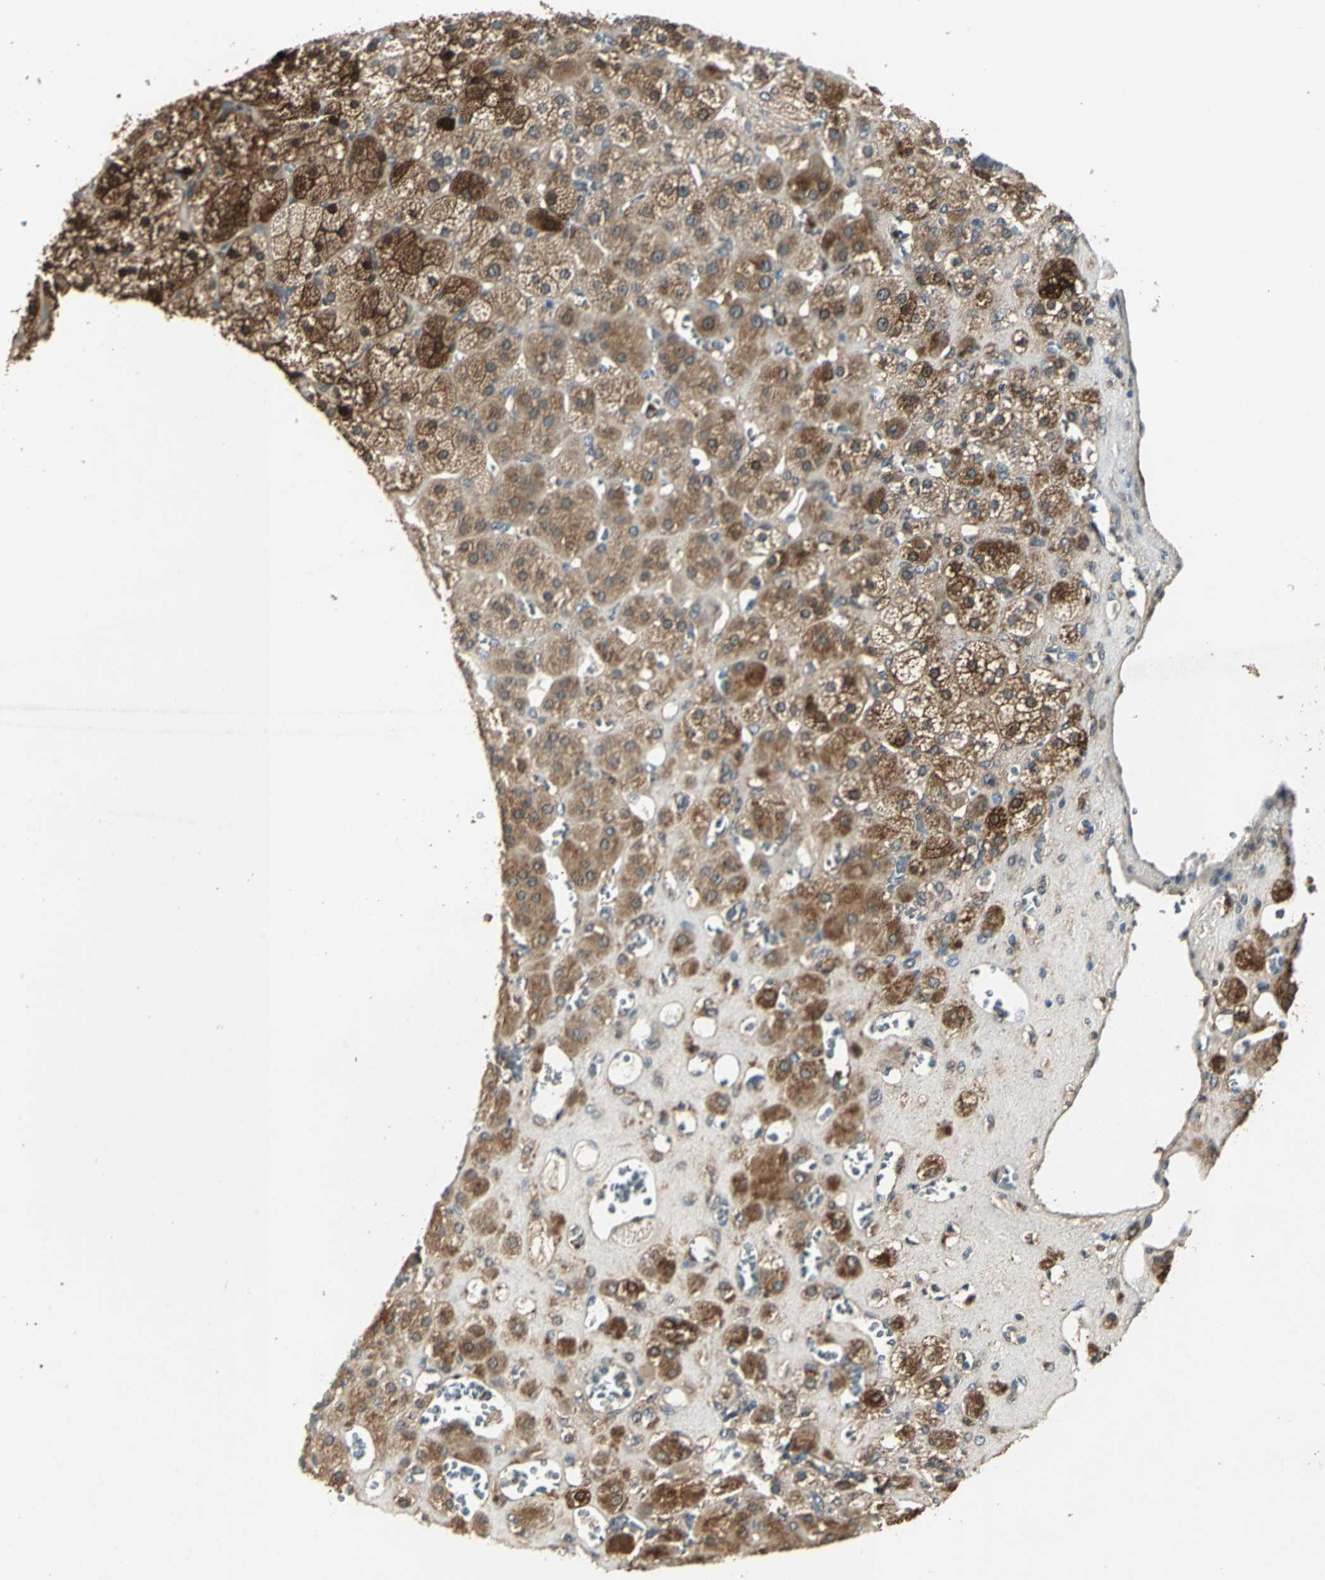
{"staining": {"intensity": "strong", "quantity": ">75%", "location": "cytoplasmic/membranous,nuclear"}, "tissue": "adrenal gland", "cell_type": "Glandular cells", "image_type": "normal", "snomed": [{"axis": "morphology", "description": "Normal tissue, NOS"}, {"axis": "topography", "description": "Adrenal gland"}], "caption": "Benign adrenal gland was stained to show a protein in brown. There is high levels of strong cytoplasmic/membranous,nuclear positivity in approximately >75% of glandular cells. The staining is performed using DAB (3,3'-diaminobenzidine) brown chromogen to label protein expression. The nuclei are counter-stained blue using hematoxylin.", "gene": "RRM2B", "patient": {"sex": "female", "age": 71}}